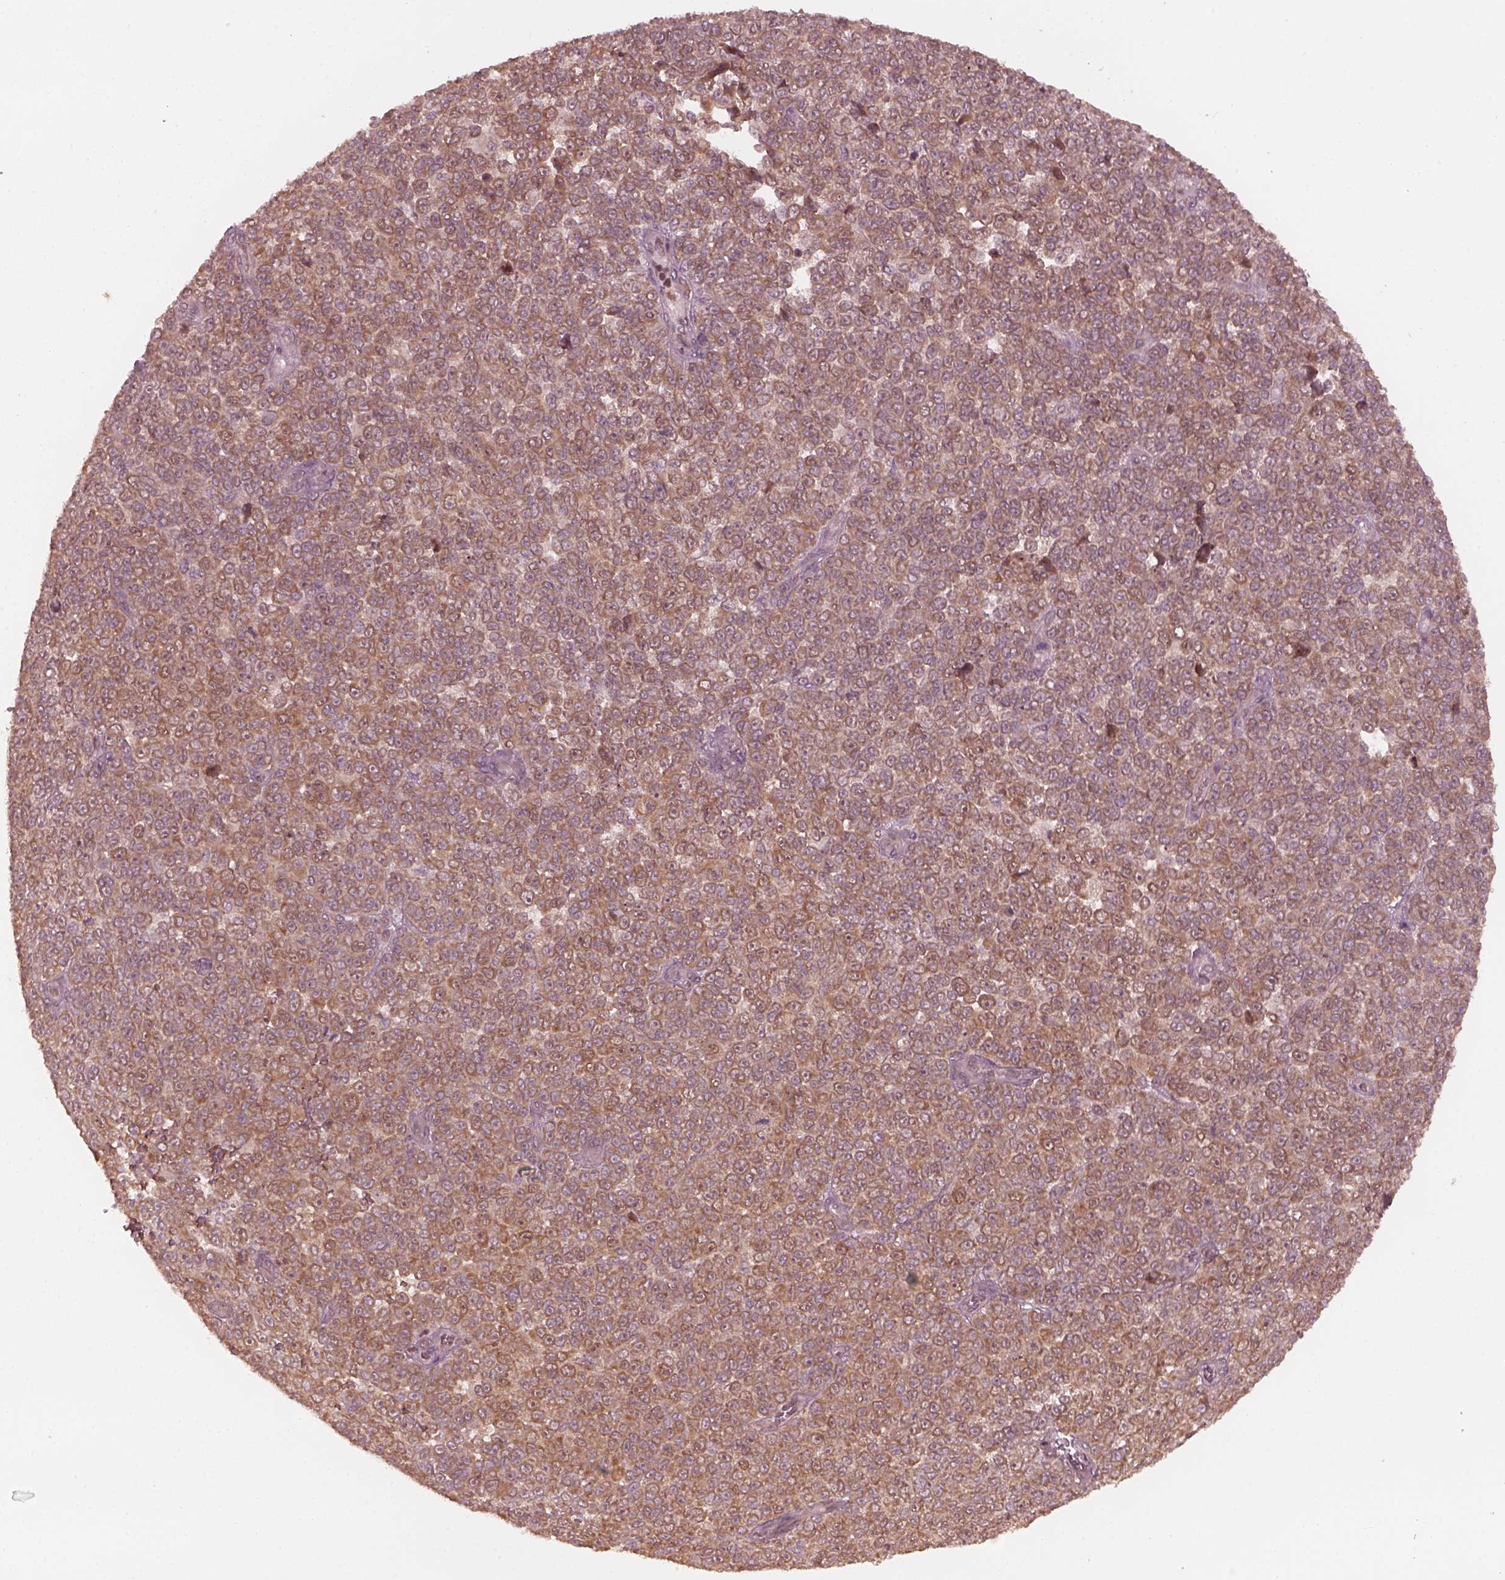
{"staining": {"intensity": "weak", "quantity": ">75%", "location": "cytoplasmic/membranous"}, "tissue": "melanoma", "cell_type": "Tumor cells", "image_type": "cancer", "snomed": [{"axis": "morphology", "description": "Malignant melanoma, NOS"}, {"axis": "topography", "description": "Skin"}], "caption": "Tumor cells demonstrate low levels of weak cytoplasmic/membranous expression in approximately >75% of cells in human melanoma. The protein is stained brown, and the nuclei are stained in blue (DAB IHC with brightfield microscopy, high magnification).", "gene": "FAF2", "patient": {"sex": "female", "age": 95}}